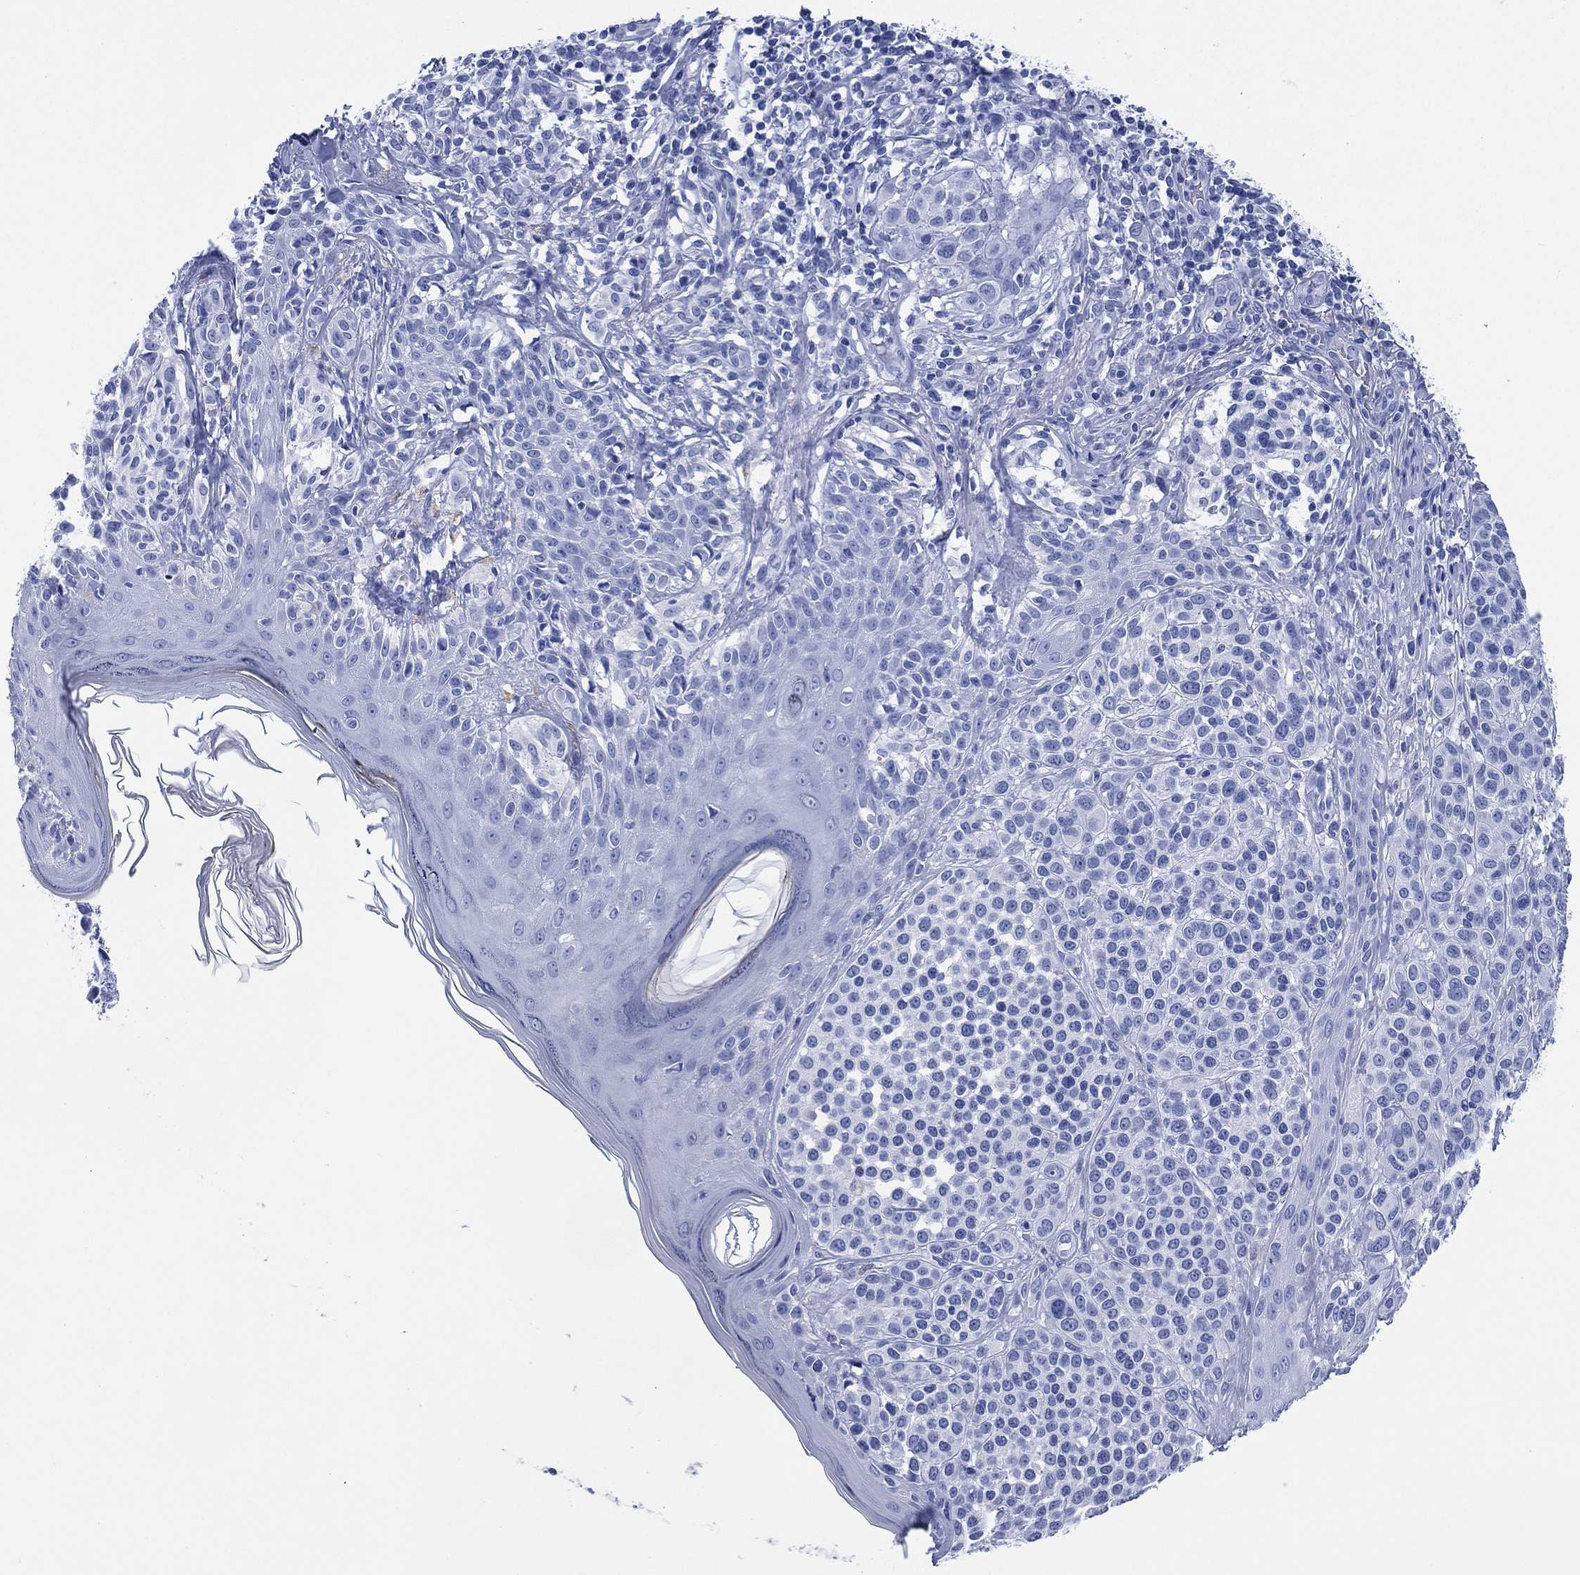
{"staining": {"intensity": "negative", "quantity": "none", "location": "none"}, "tissue": "melanoma", "cell_type": "Tumor cells", "image_type": "cancer", "snomed": [{"axis": "morphology", "description": "Malignant melanoma, NOS"}, {"axis": "topography", "description": "Skin"}], "caption": "Image shows no protein positivity in tumor cells of malignant melanoma tissue.", "gene": "SIGLECL1", "patient": {"sex": "male", "age": 79}}